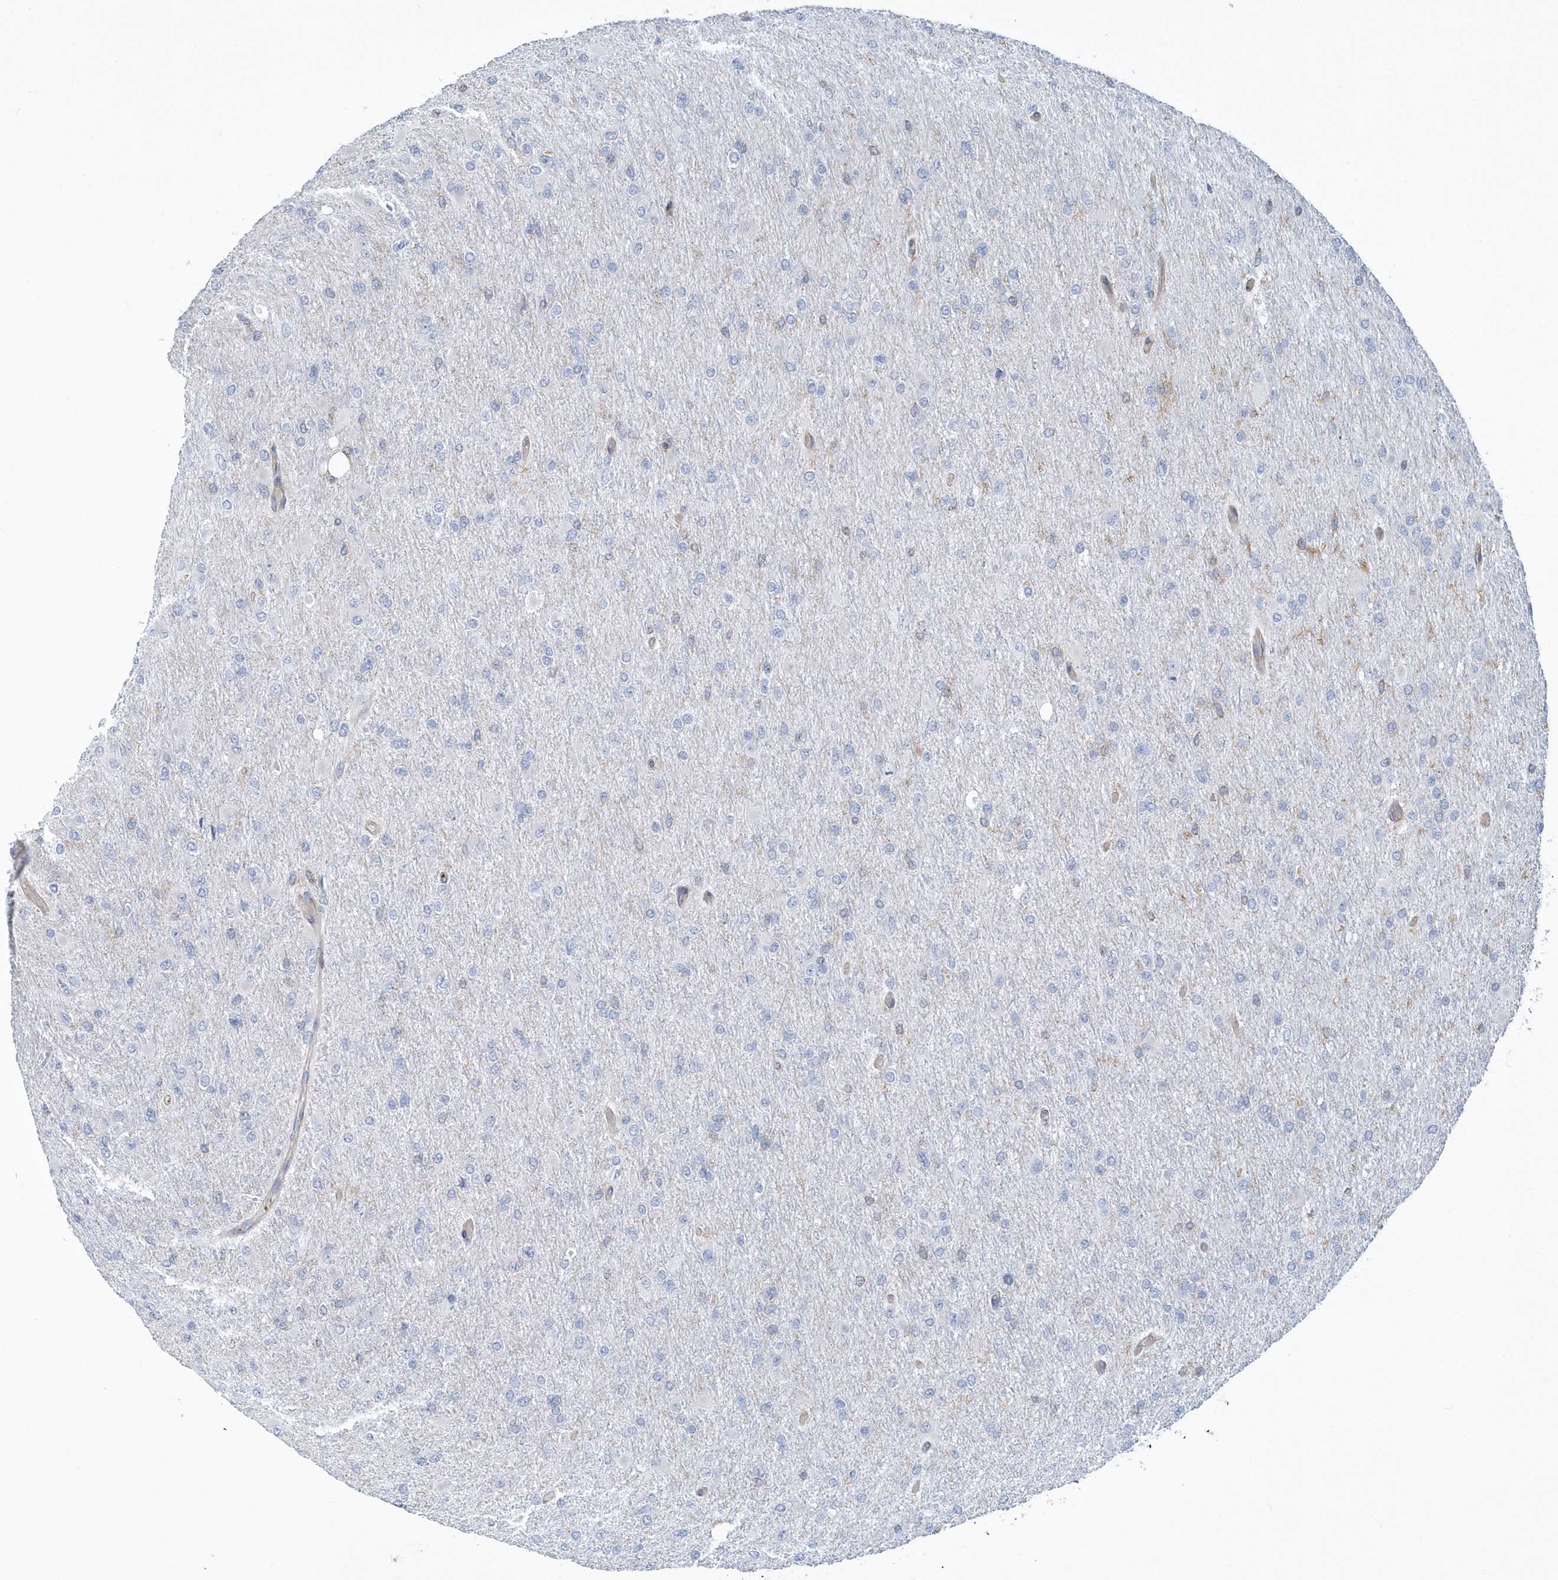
{"staining": {"intensity": "negative", "quantity": "none", "location": "none"}, "tissue": "glioma", "cell_type": "Tumor cells", "image_type": "cancer", "snomed": [{"axis": "morphology", "description": "Glioma, malignant, High grade"}, {"axis": "topography", "description": "Cerebral cortex"}], "caption": "Tumor cells show no significant expression in glioma. The staining is performed using DAB brown chromogen with nuclei counter-stained in using hematoxylin.", "gene": "ARAP2", "patient": {"sex": "female", "age": 36}}